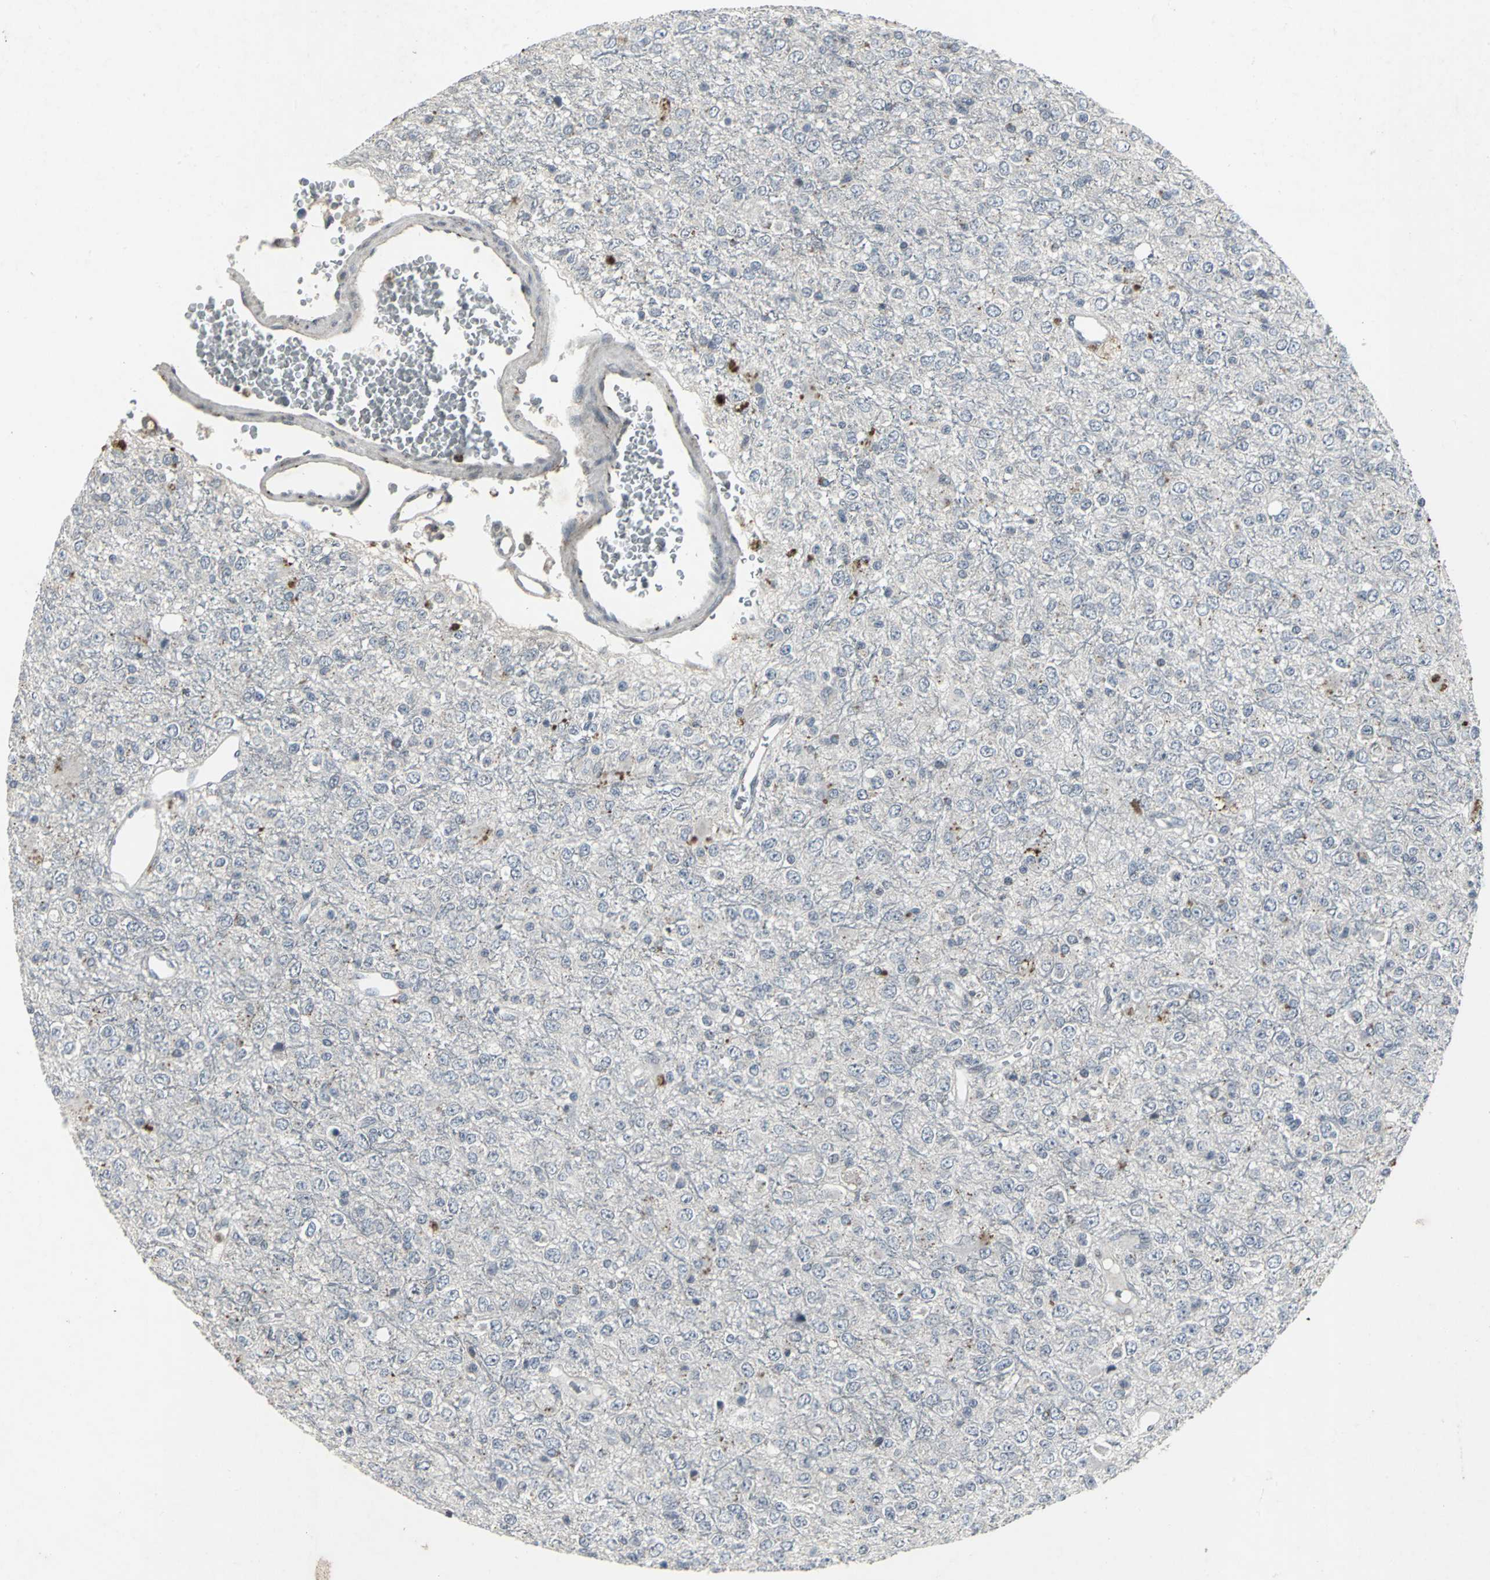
{"staining": {"intensity": "weak", "quantity": "<25%", "location": "cytoplasmic/membranous"}, "tissue": "glioma", "cell_type": "Tumor cells", "image_type": "cancer", "snomed": [{"axis": "morphology", "description": "Glioma, malignant, High grade"}, {"axis": "topography", "description": "pancreas cauda"}], "caption": "This is a histopathology image of immunohistochemistry staining of glioma, which shows no staining in tumor cells.", "gene": "BMP4", "patient": {"sex": "male", "age": 60}}